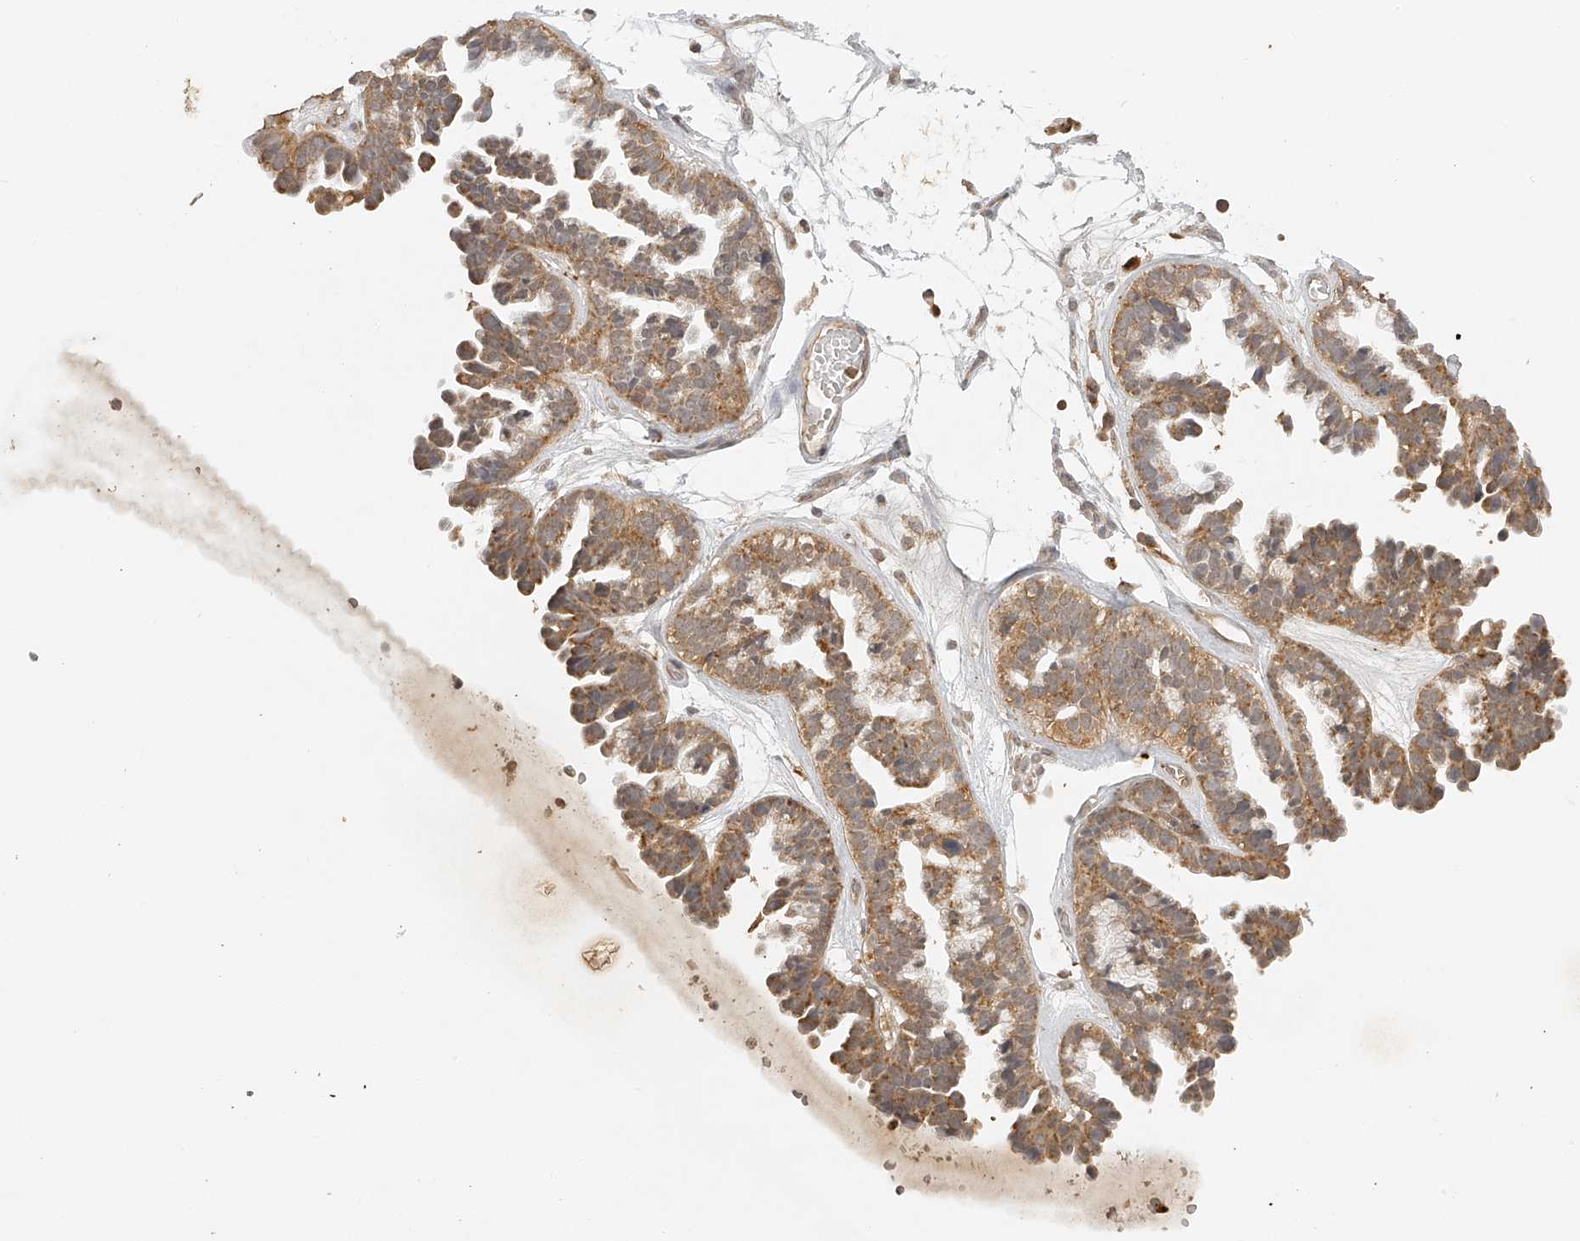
{"staining": {"intensity": "moderate", "quantity": ">75%", "location": "cytoplasmic/membranous"}, "tissue": "ovarian cancer", "cell_type": "Tumor cells", "image_type": "cancer", "snomed": [{"axis": "morphology", "description": "Cystadenocarcinoma, serous, NOS"}, {"axis": "topography", "description": "Ovary"}], "caption": "This image exhibits ovarian cancer (serous cystadenocarcinoma) stained with IHC to label a protein in brown. The cytoplasmic/membranous of tumor cells show moderate positivity for the protein. Nuclei are counter-stained blue.", "gene": "BCL2L11", "patient": {"sex": "female", "age": 56}}